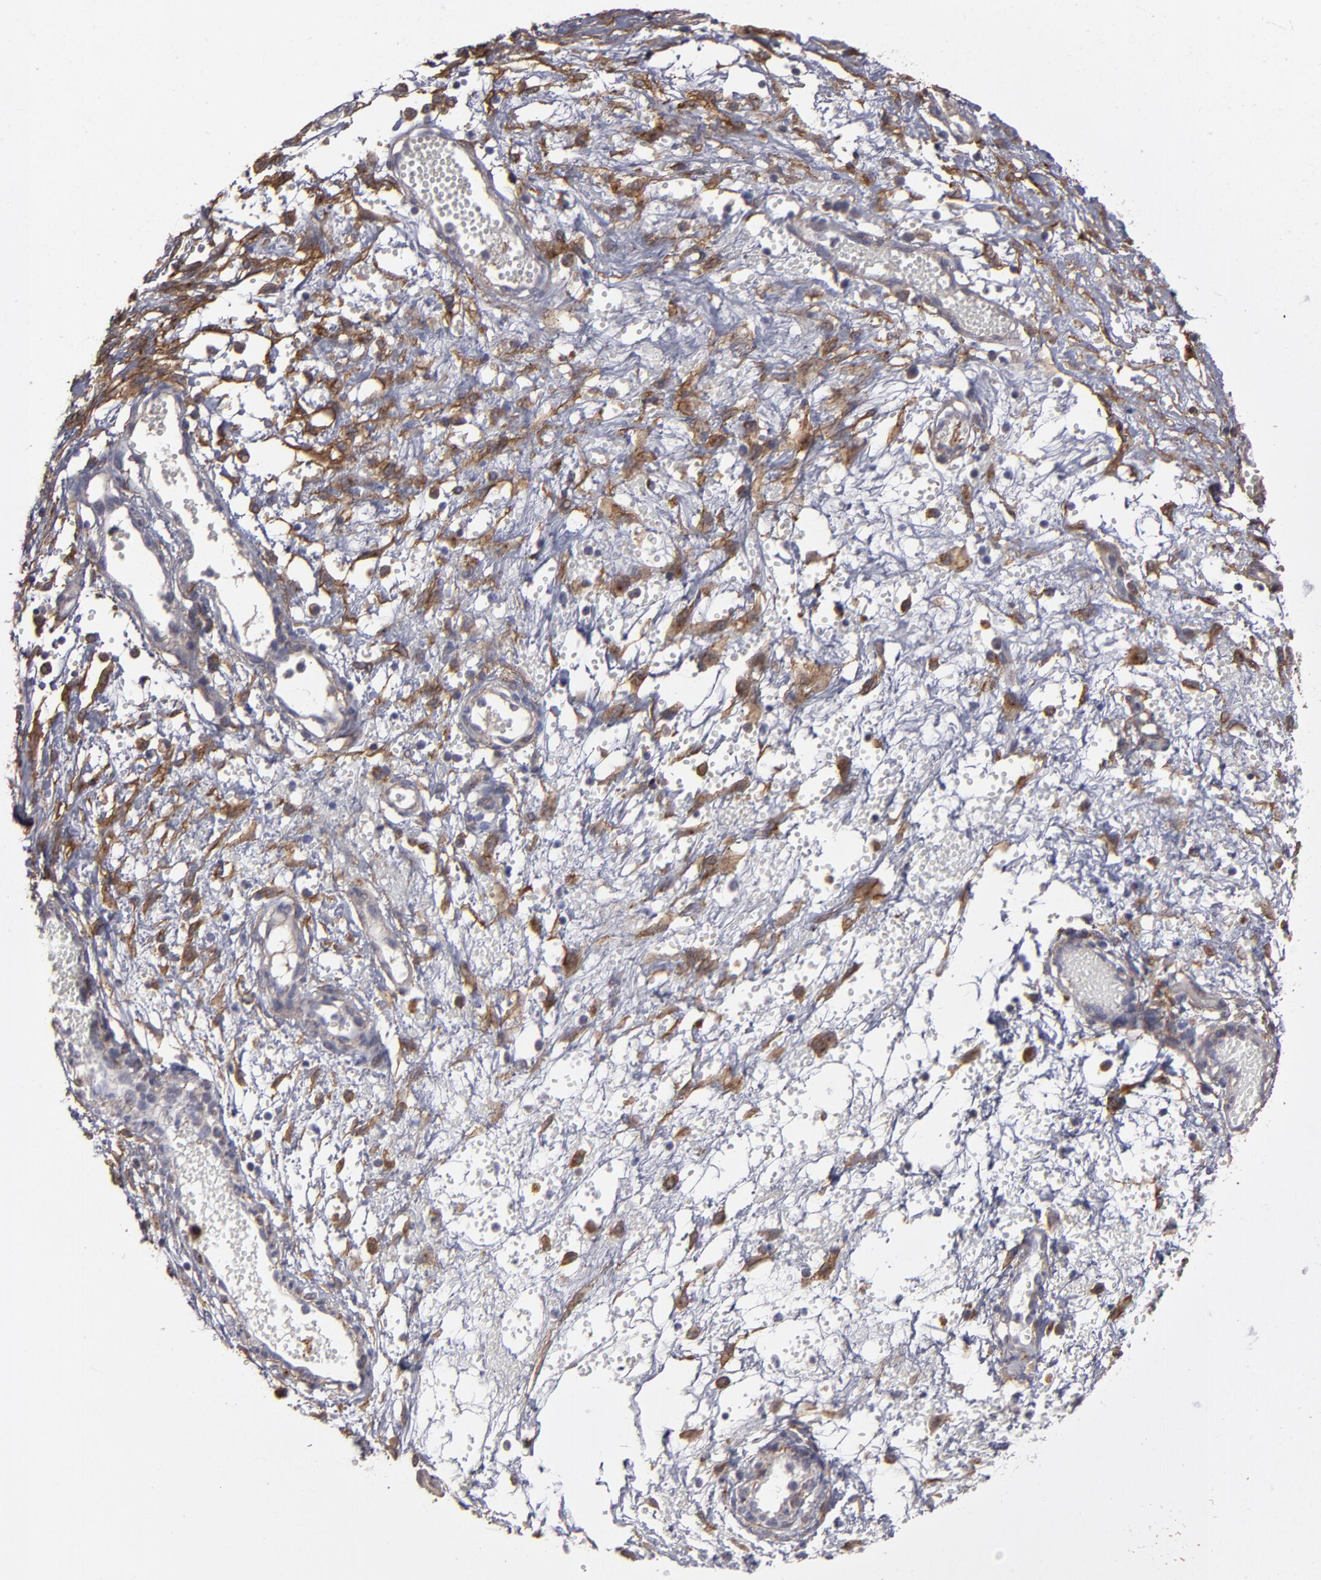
{"staining": {"intensity": "strong", "quantity": ">75%", "location": "cytoplasmic/membranous"}, "tissue": "ovarian cancer", "cell_type": "Tumor cells", "image_type": "cancer", "snomed": [{"axis": "morphology", "description": "Carcinoma, endometroid"}, {"axis": "topography", "description": "Ovary"}], "caption": "The image demonstrates staining of endometroid carcinoma (ovarian), revealing strong cytoplasmic/membranous protein positivity (brown color) within tumor cells.", "gene": "ITGB5", "patient": {"sex": "female", "age": 42}}